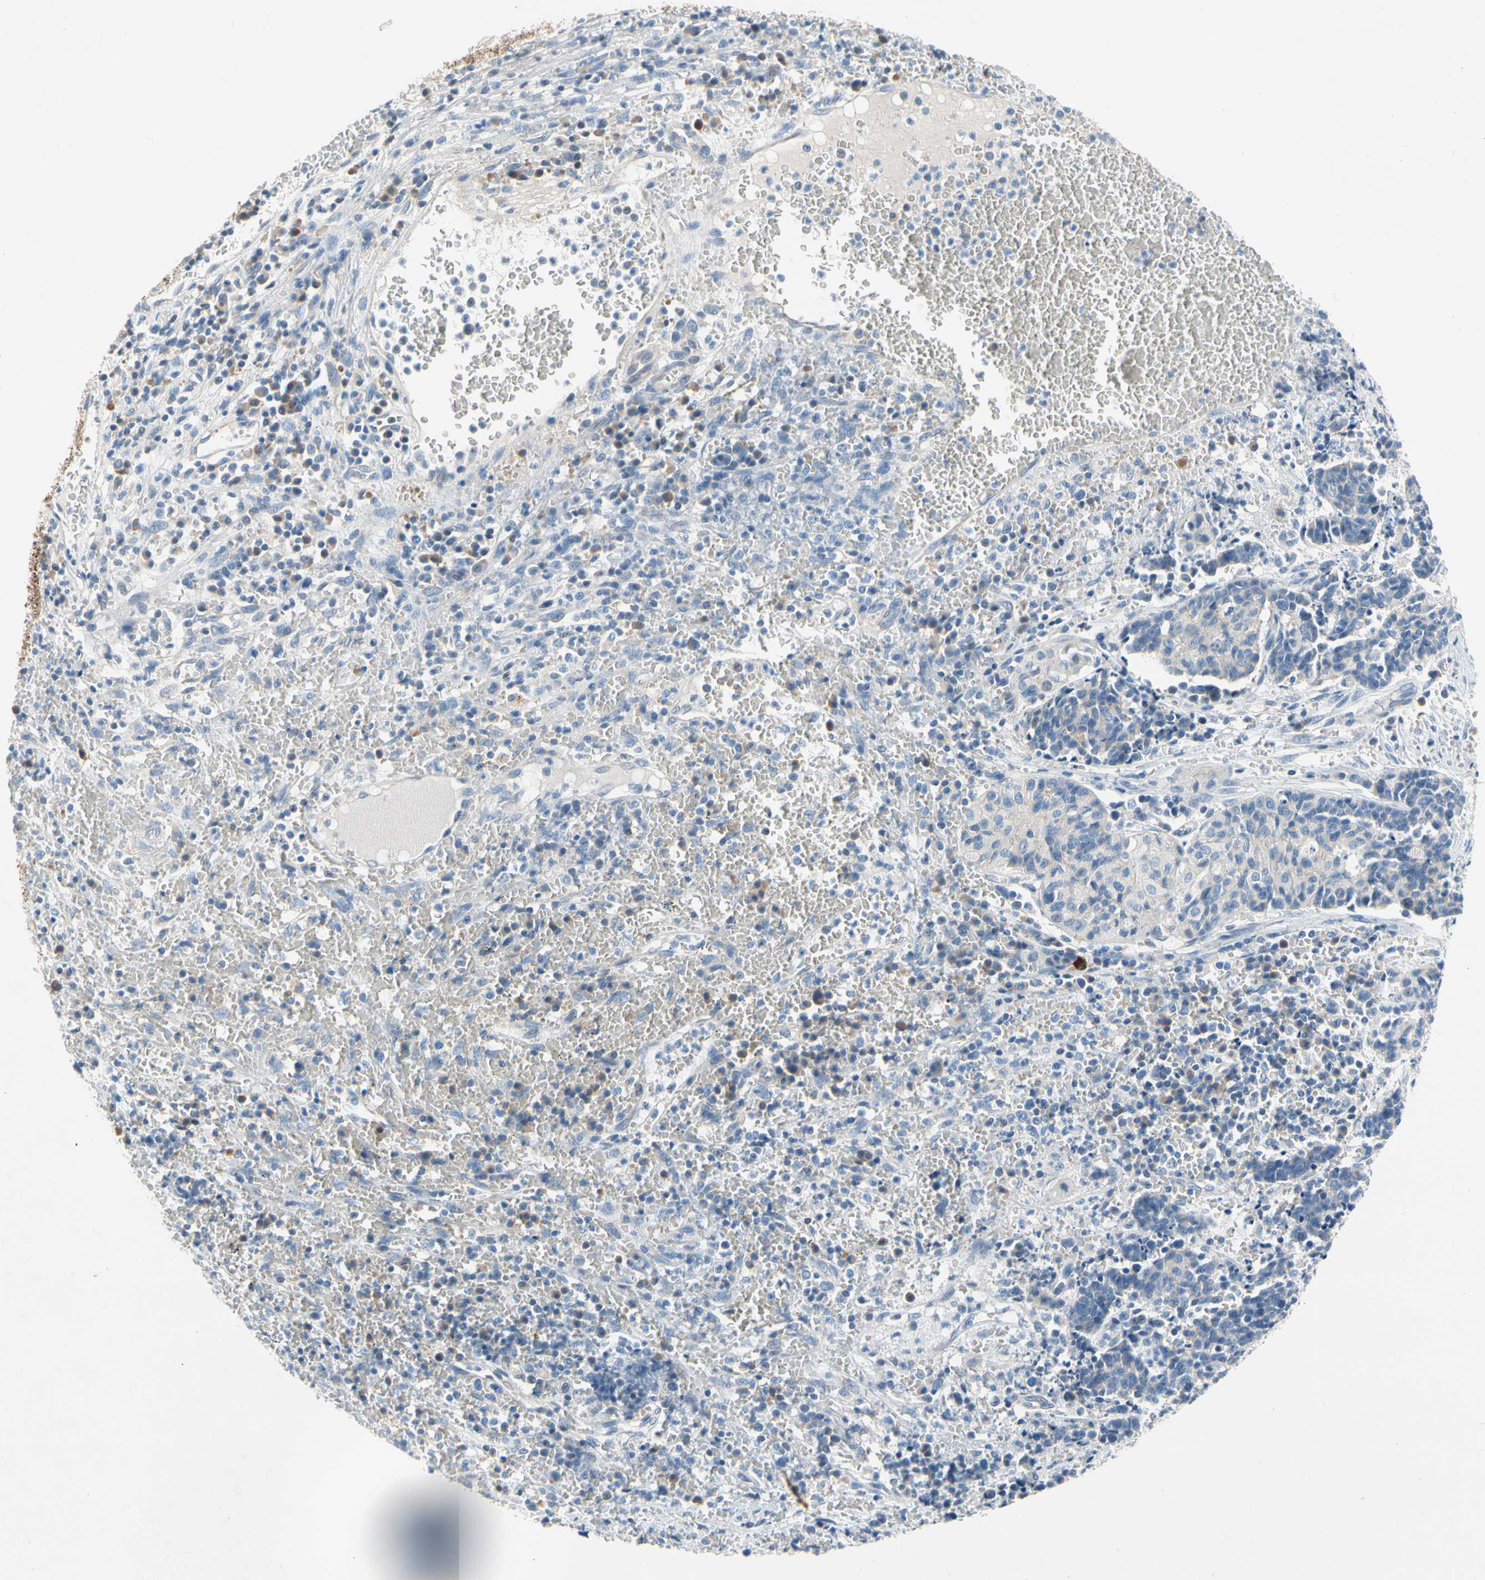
{"staining": {"intensity": "negative", "quantity": "none", "location": "none"}, "tissue": "cervical cancer", "cell_type": "Tumor cells", "image_type": "cancer", "snomed": [{"axis": "morphology", "description": "Squamous cell carcinoma, NOS"}, {"axis": "topography", "description": "Cervix"}], "caption": "IHC of squamous cell carcinoma (cervical) shows no positivity in tumor cells.", "gene": "CA14", "patient": {"sex": "female", "age": 35}}